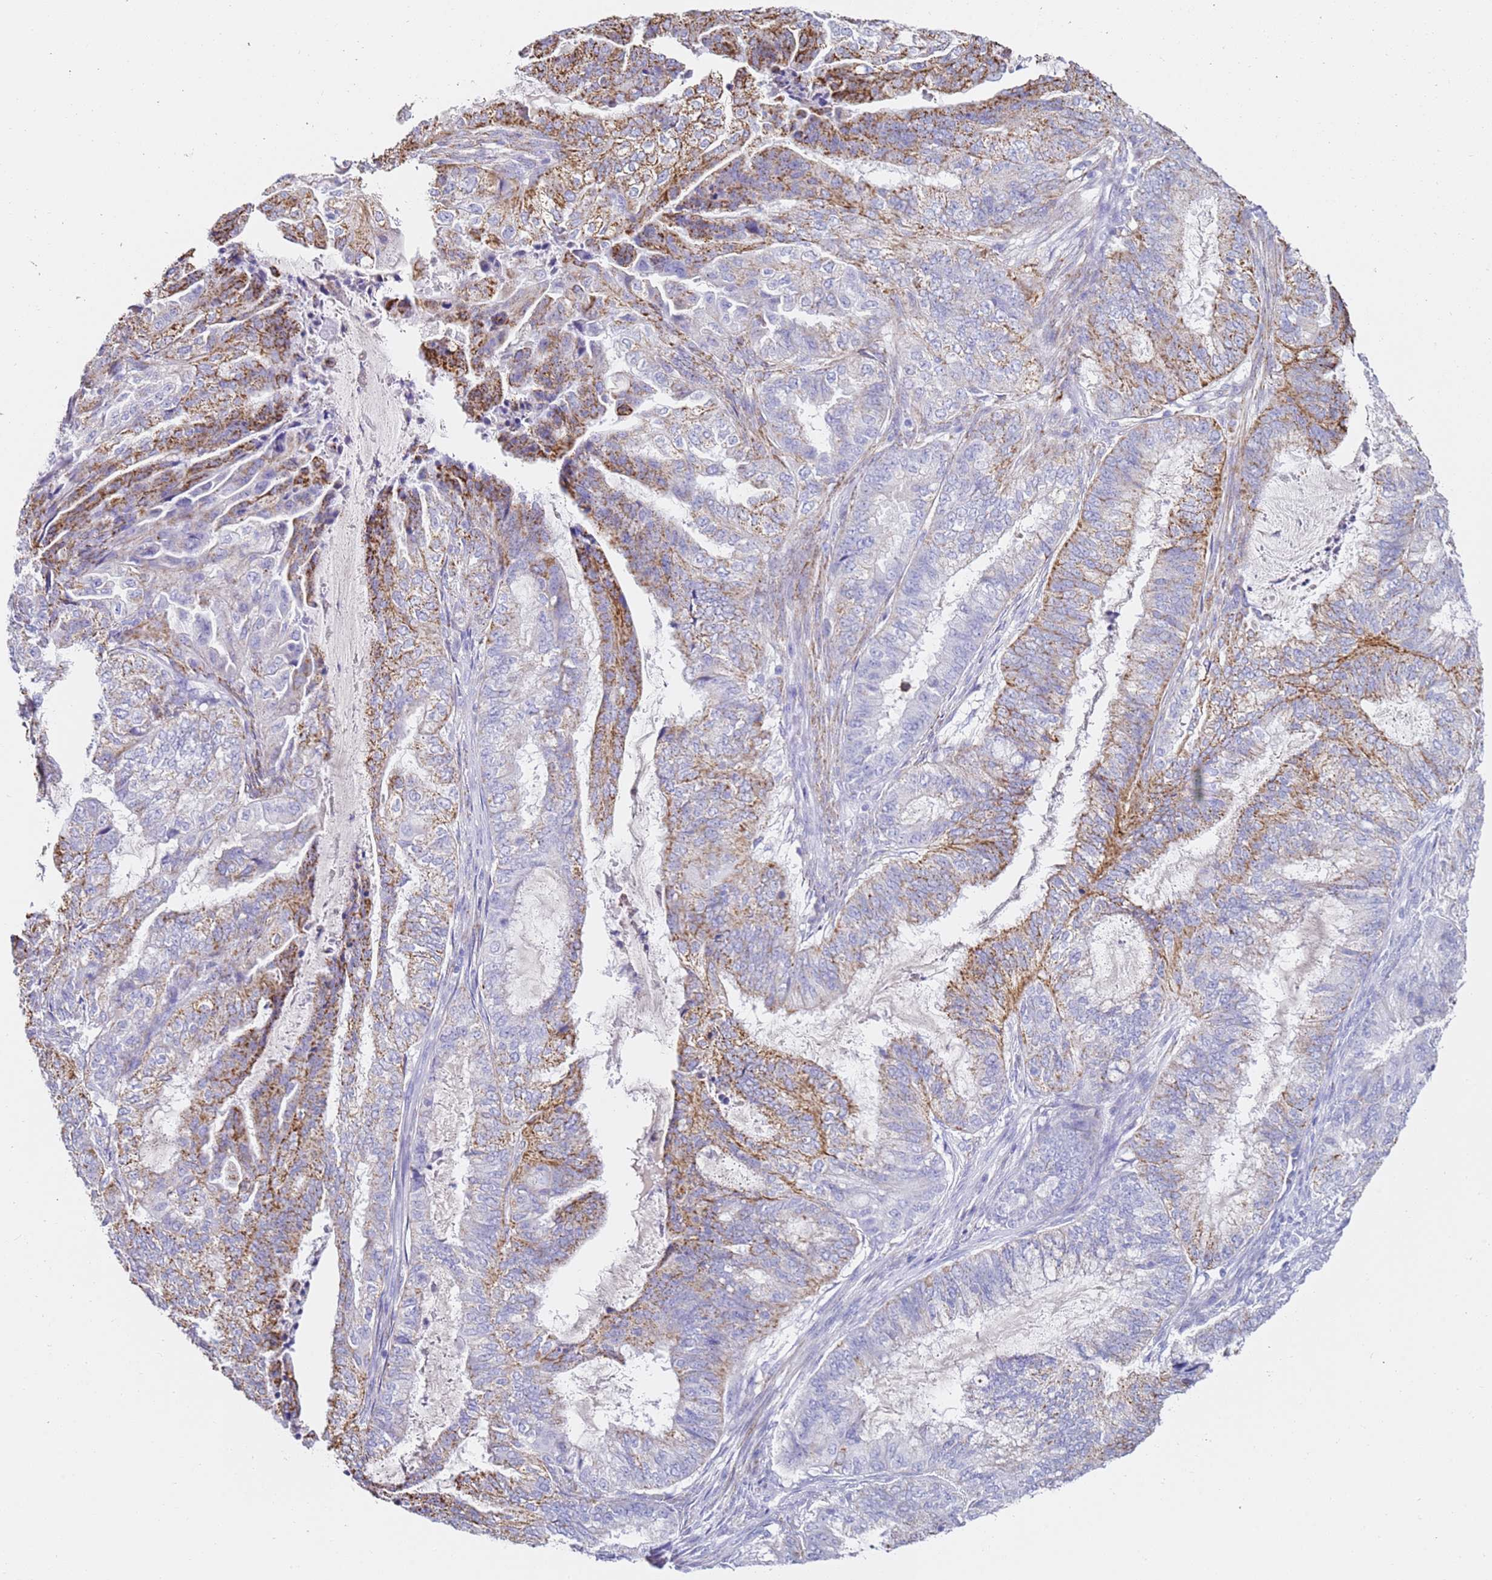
{"staining": {"intensity": "moderate", "quantity": "<25%", "location": "cytoplasmic/membranous"}, "tissue": "endometrial cancer", "cell_type": "Tumor cells", "image_type": "cancer", "snomed": [{"axis": "morphology", "description": "Adenocarcinoma, NOS"}, {"axis": "topography", "description": "Endometrium"}], "caption": "Human endometrial cancer (adenocarcinoma) stained with a brown dye shows moderate cytoplasmic/membranous positive expression in about <25% of tumor cells.", "gene": "PTBP2", "patient": {"sex": "female", "age": 51}}